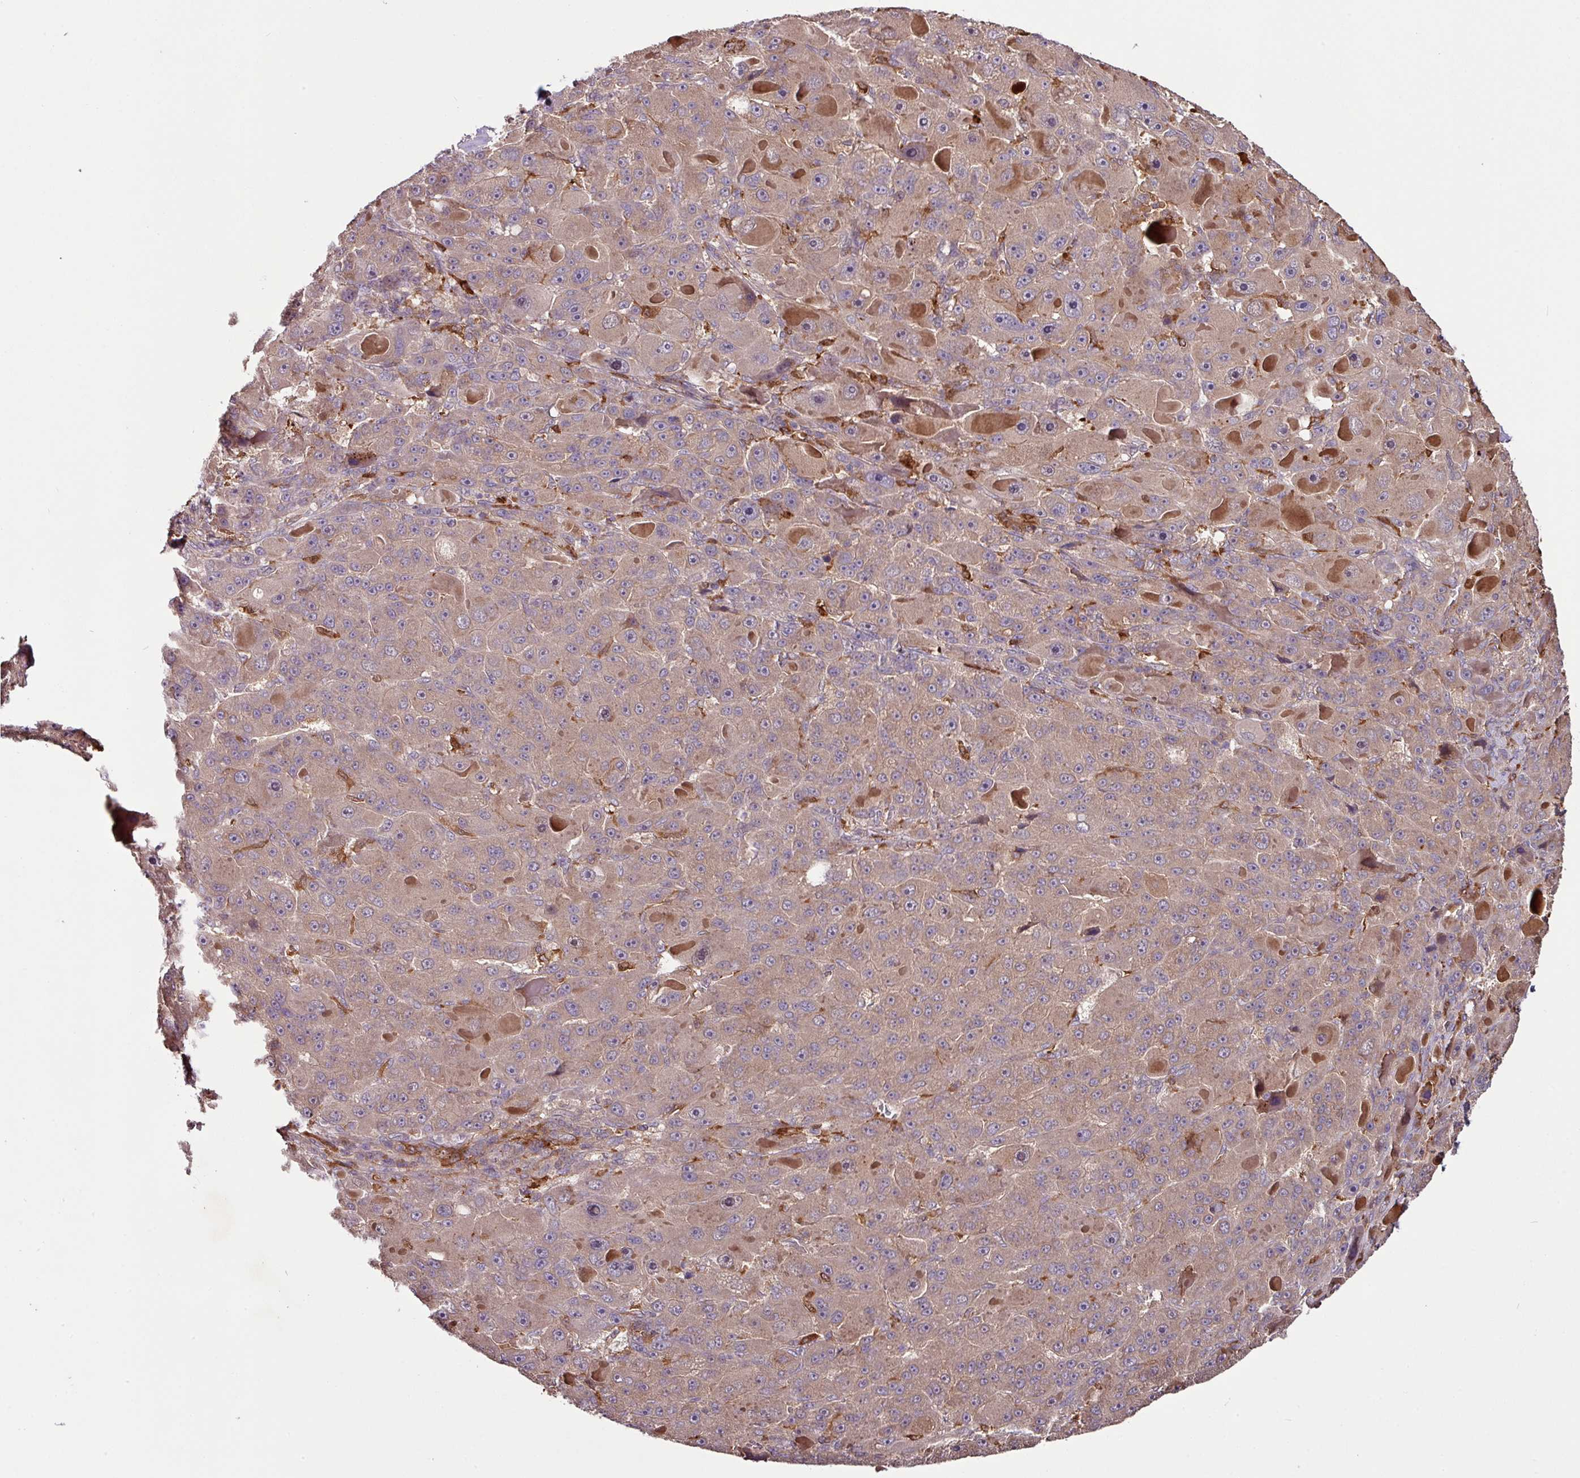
{"staining": {"intensity": "weak", "quantity": ">75%", "location": "cytoplasmic/membranous"}, "tissue": "liver cancer", "cell_type": "Tumor cells", "image_type": "cancer", "snomed": [{"axis": "morphology", "description": "Carcinoma, Hepatocellular, NOS"}, {"axis": "topography", "description": "Liver"}], "caption": "Immunohistochemistry micrograph of human liver cancer (hepatocellular carcinoma) stained for a protein (brown), which displays low levels of weak cytoplasmic/membranous positivity in about >75% of tumor cells.", "gene": "GNPDA1", "patient": {"sex": "male", "age": 76}}